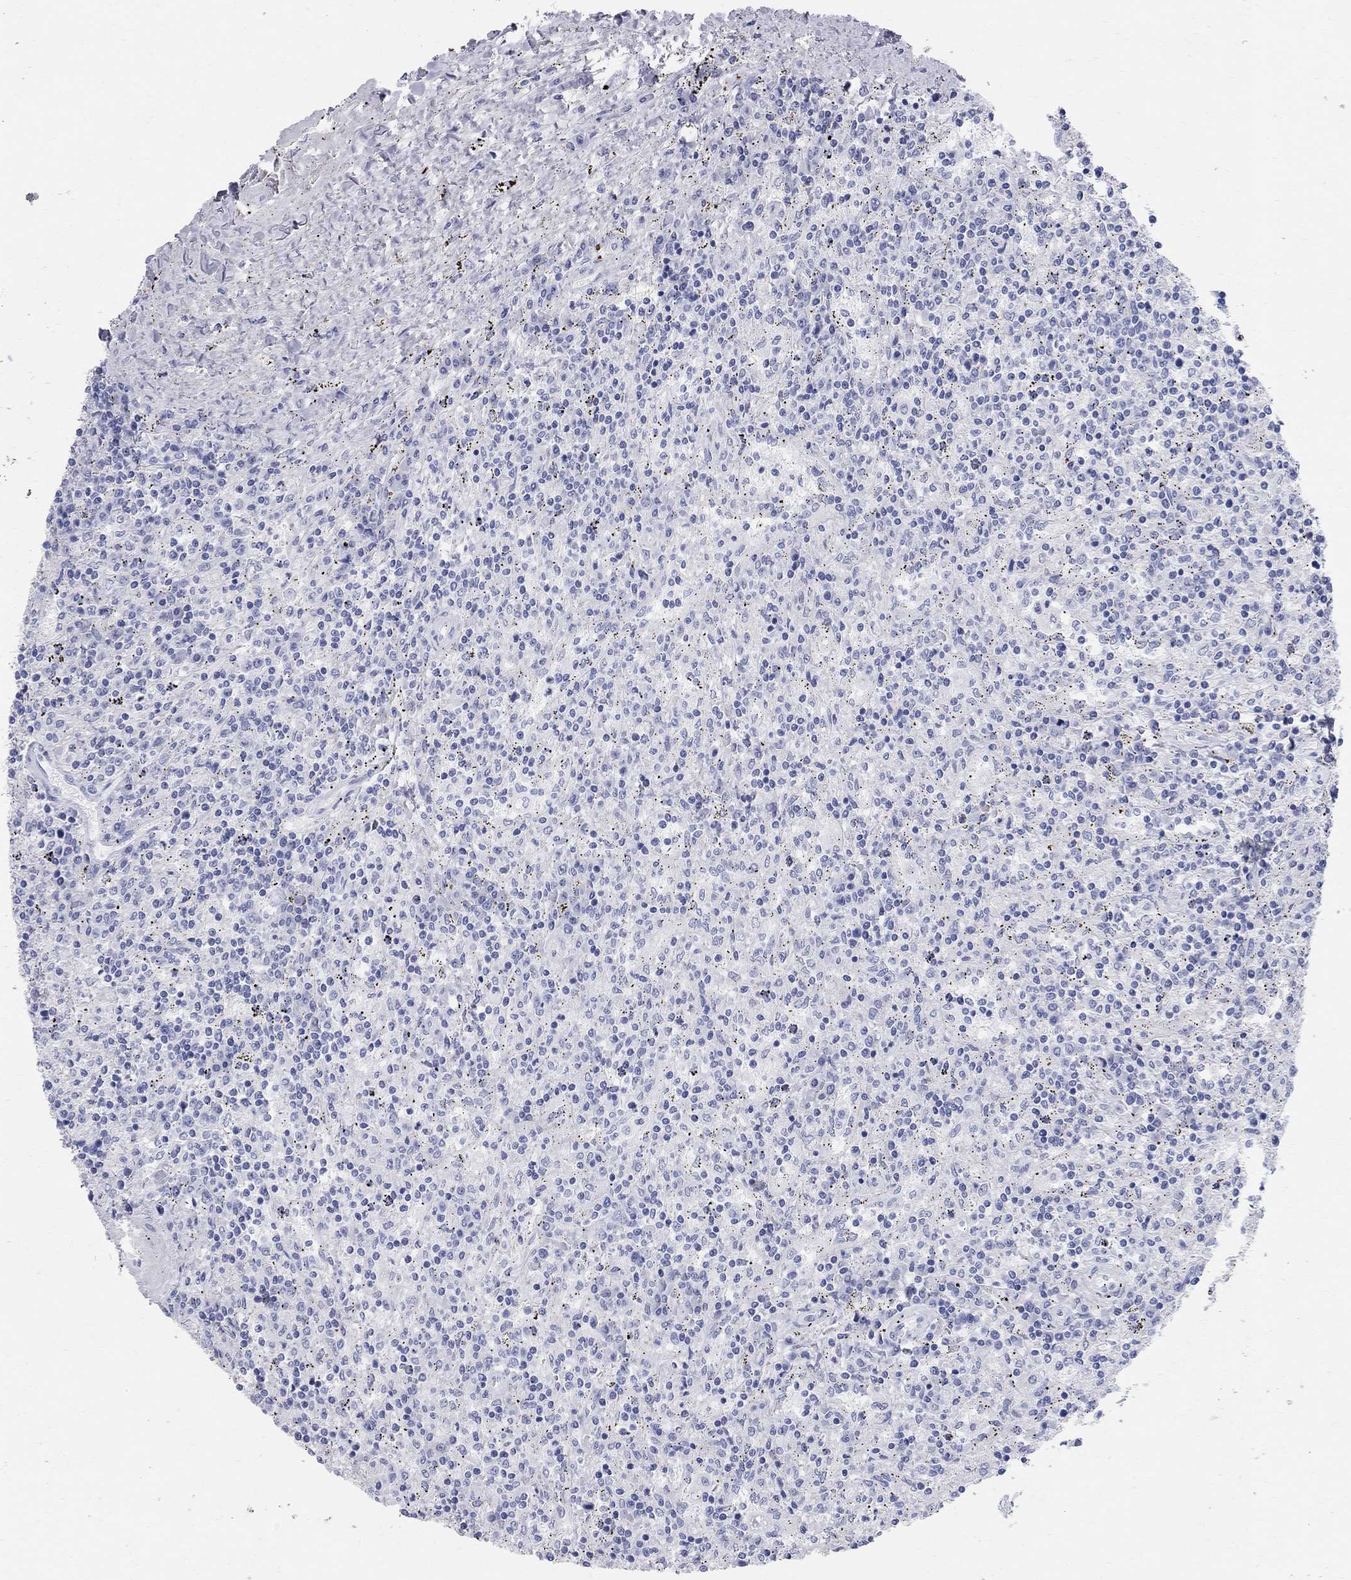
{"staining": {"intensity": "negative", "quantity": "none", "location": "none"}, "tissue": "lymphoma", "cell_type": "Tumor cells", "image_type": "cancer", "snomed": [{"axis": "morphology", "description": "Malignant lymphoma, non-Hodgkin's type, Low grade"}, {"axis": "topography", "description": "Lymph node"}], "caption": "Malignant lymphoma, non-Hodgkin's type (low-grade) stained for a protein using immunohistochemistry (IHC) shows no expression tumor cells.", "gene": "AOX1", "patient": {"sex": "male", "age": 52}}